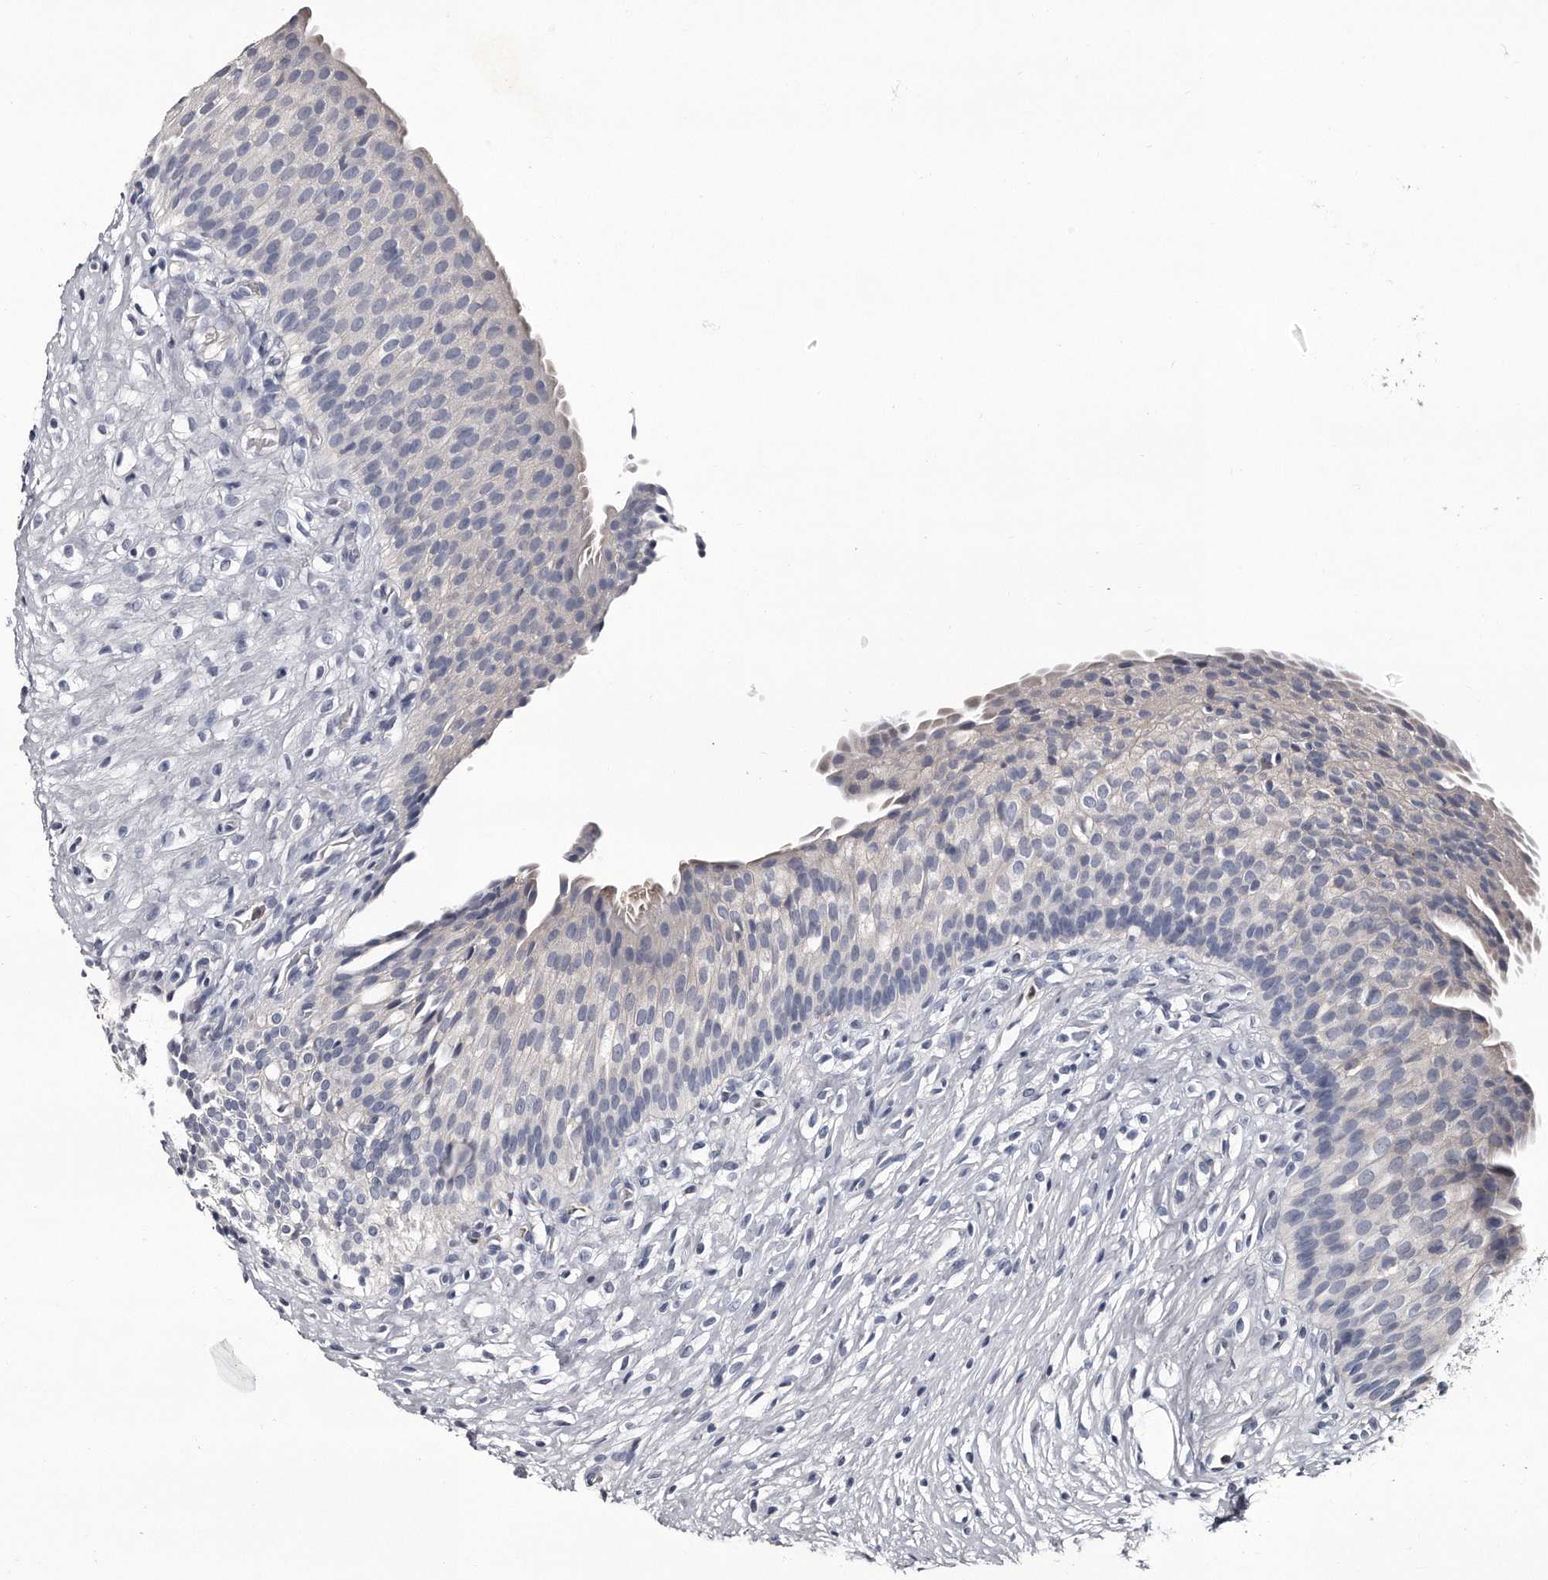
{"staining": {"intensity": "negative", "quantity": "none", "location": "none"}, "tissue": "urinary bladder", "cell_type": "Urothelial cells", "image_type": "normal", "snomed": [{"axis": "morphology", "description": "Normal tissue, NOS"}, {"axis": "topography", "description": "Urinary bladder"}], "caption": "DAB immunohistochemical staining of normal urinary bladder demonstrates no significant staining in urothelial cells.", "gene": "GAPVD1", "patient": {"sex": "male", "age": 1}}